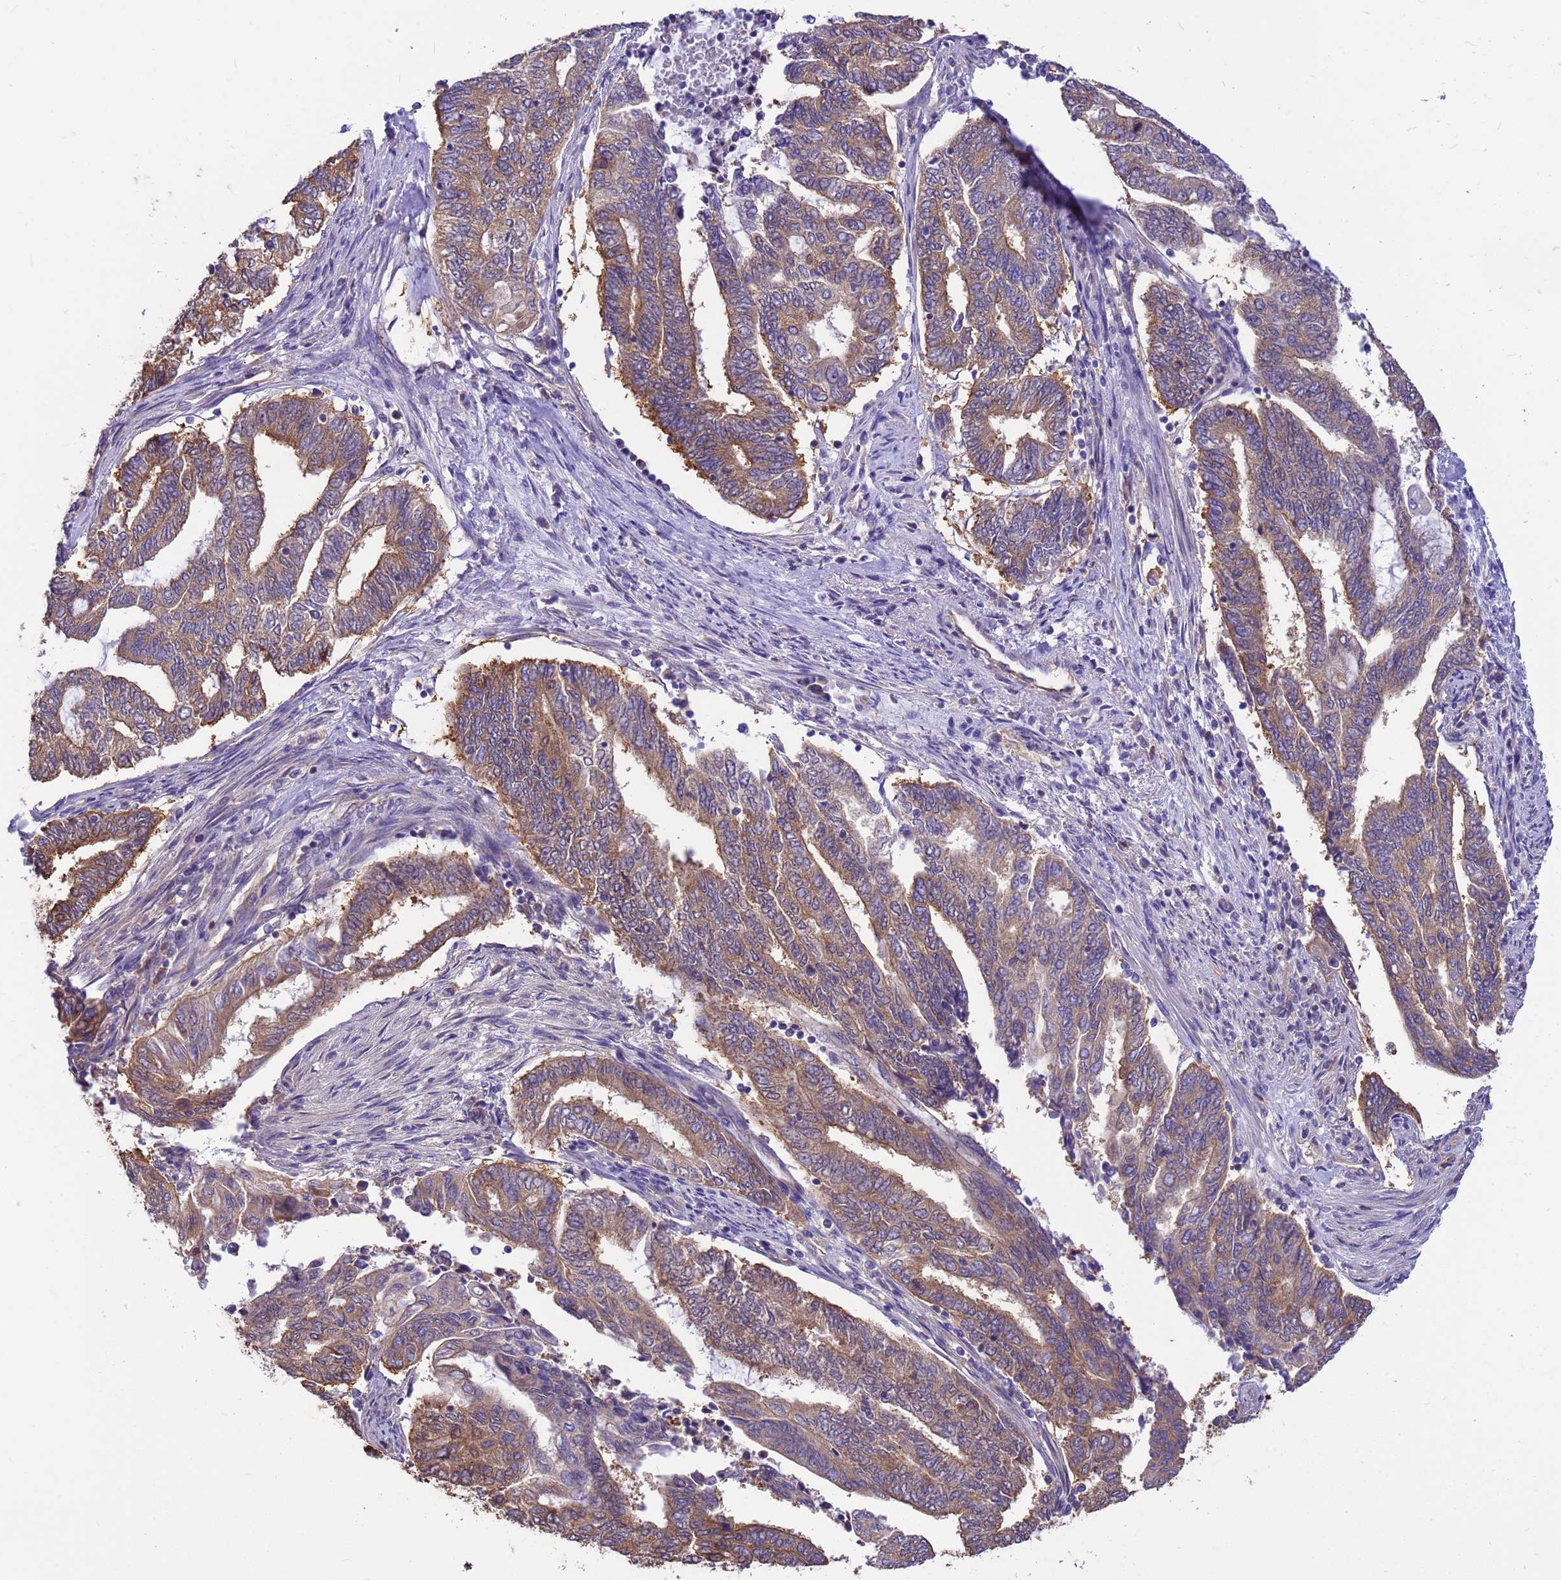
{"staining": {"intensity": "moderate", "quantity": ">75%", "location": "cytoplasmic/membranous"}, "tissue": "endometrial cancer", "cell_type": "Tumor cells", "image_type": "cancer", "snomed": [{"axis": "morphology", "description": "Adenocarcinoma, NOS"}, {"axis": "topography", "description": "Uterus"}, {"axis": "topography", "description": "Endometrium"}], "caption": "Protein positivity by immunohistochemistry reveals moderate cytoplasmic/membranous expression in about >75% of tumor cells in adenocarcinoma (endometrial). Using DAB (3,3'-diaminobenzidine) (brown) and hematoxylin (blue) stains, captured at high magnification using brightfield microscopy.", "gene": "TUBB1", "patient": {"sex": "female", "age": 70}}